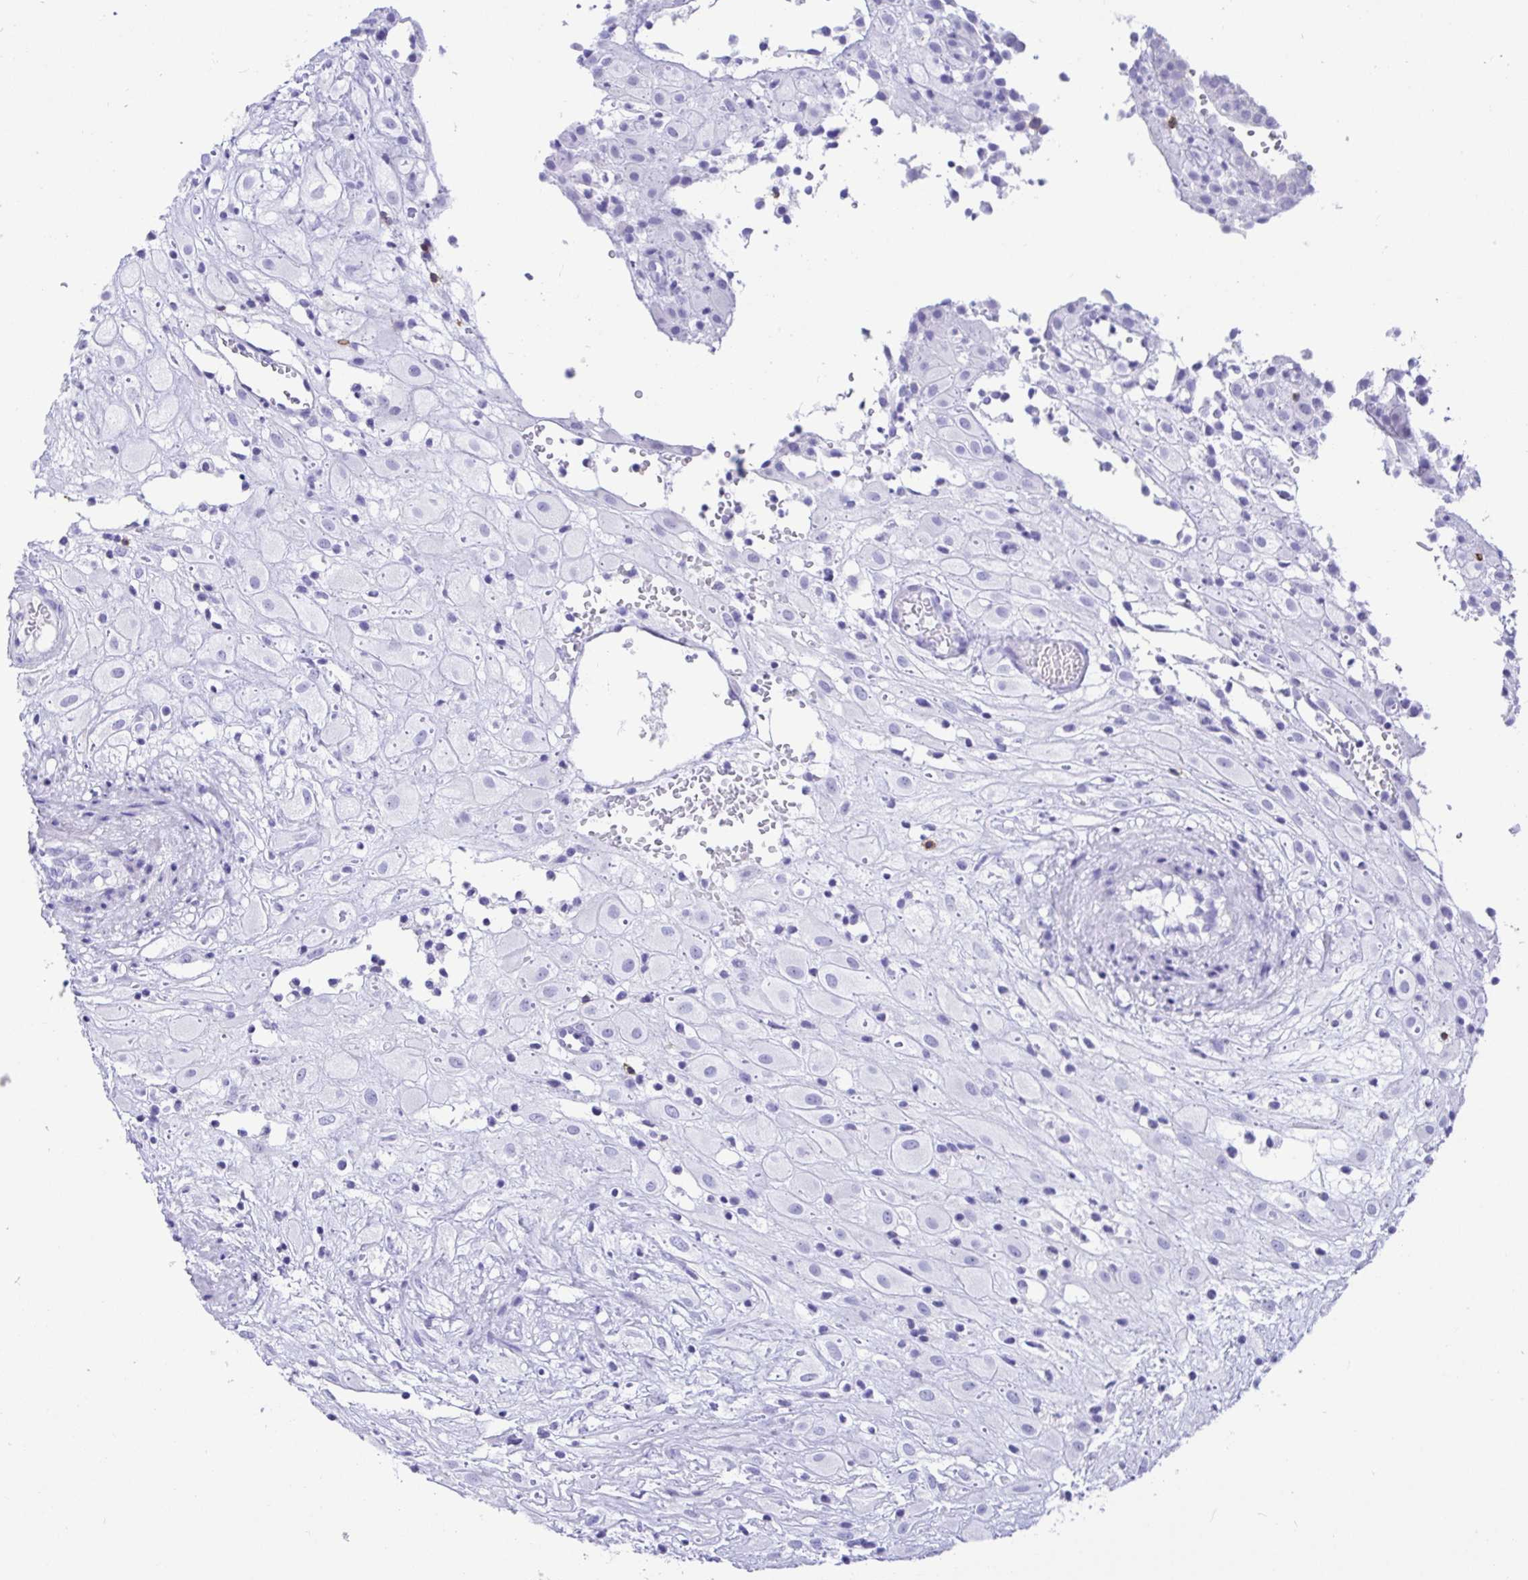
{"staining": {"intensity": "negative", "quantity": "none", "location": "none"}, "tissue": "placenta", "cell_type": "Decidual cells", "image_type": "normal", "snomed": [{"axis": "morphology", "description": "Normal tissue, NOS"}, {"axis": "topography", "description": "Placenta"}], "caption": "This micrograph is of benign placenta stained with immunohistochemistry to label a protein in brown with the nuclei are counter-stained blue. There is no expression in decidual cells. (DAB immunohistochemistry (IHC) visualized using brightfield microscopy, high magnification).", "gene": "CD5", "patient": {"sex": "female", "age": 24}}